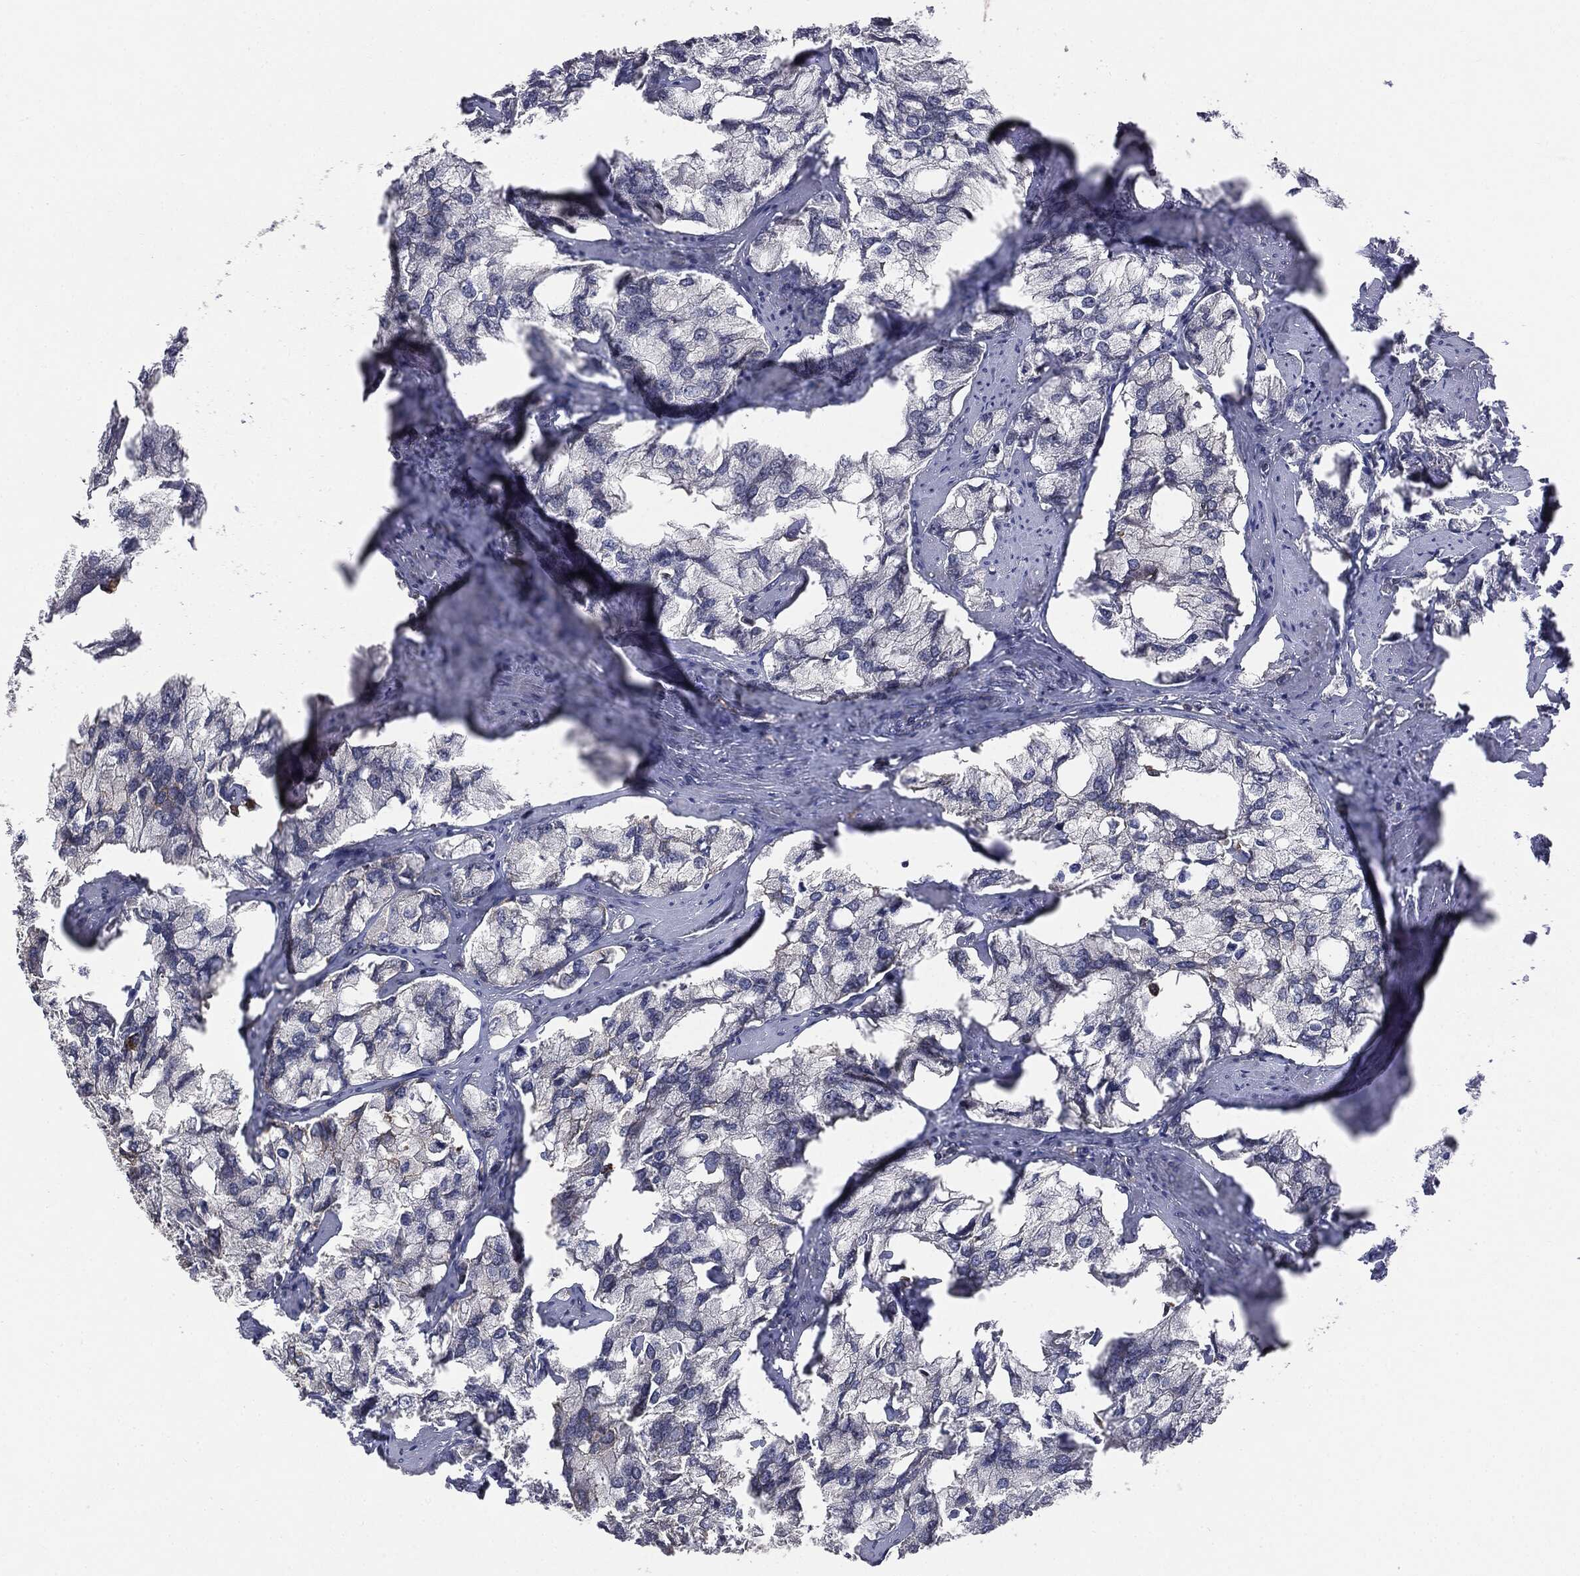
{"staining": {"intensity": "negative", "quantity": "none", "location": "none"}, "tissue": "prostate cancer", "cell_type": "Tumor cells", "image_type": "cancer", "snomed": [{"axis": "morphology", "description": "Adenocarcinoma, NOS"}, {"axis": "topography", "description": "Prostate and seminal vesicle, NOS"}, {"axis": "topography", "description": "Prostate"}], "caption": "IHC image of human prostate cancer (adenocarcinoma) stained for a protein (brown), which displays no positivity in tumor cells.", "gene": "TRMT1L", "patient": {"sex": "male", "age": 64}}